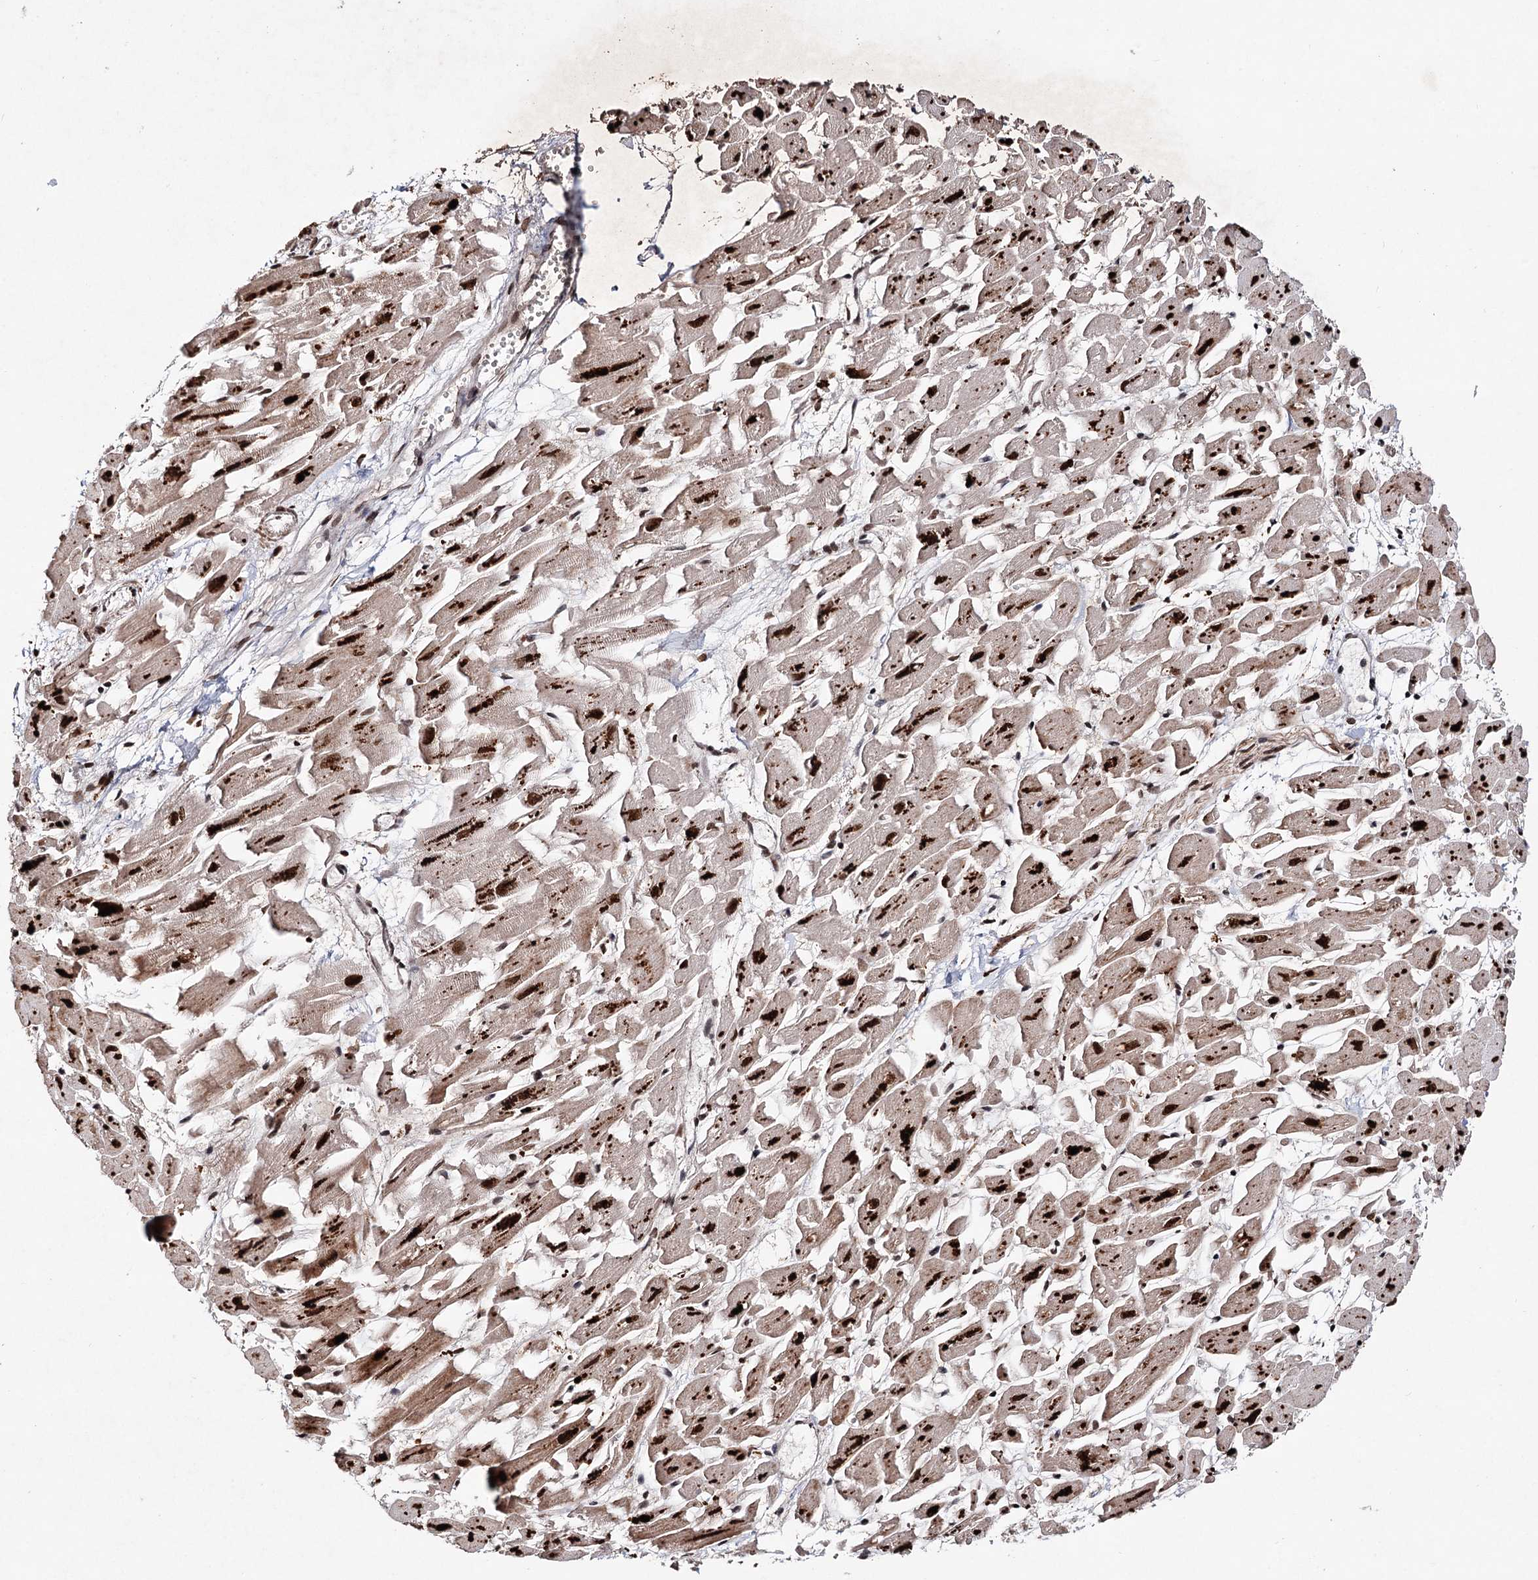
{"staining": {"intensity": "strong", "quantity": ">75%", "location": "nuclear"}, "tissue": "heart muscle", "cell_type": "Cardiomyocytes", "image_type": "normal", "snomed": [{"axis": "morphology", "description": "Normal tissue, NOS"}, {"axis": "topography", "description": "Heart"}], "caption": "Immunohistochemistry (IHC) micrograph of normal heart muscle stained for a protein (brown), which exhibits high levels of strong nuclear expression in about >75% of cardiomyocytes.", "gene": "MATR3", "patient": {"sex": "female", "age": 64}}